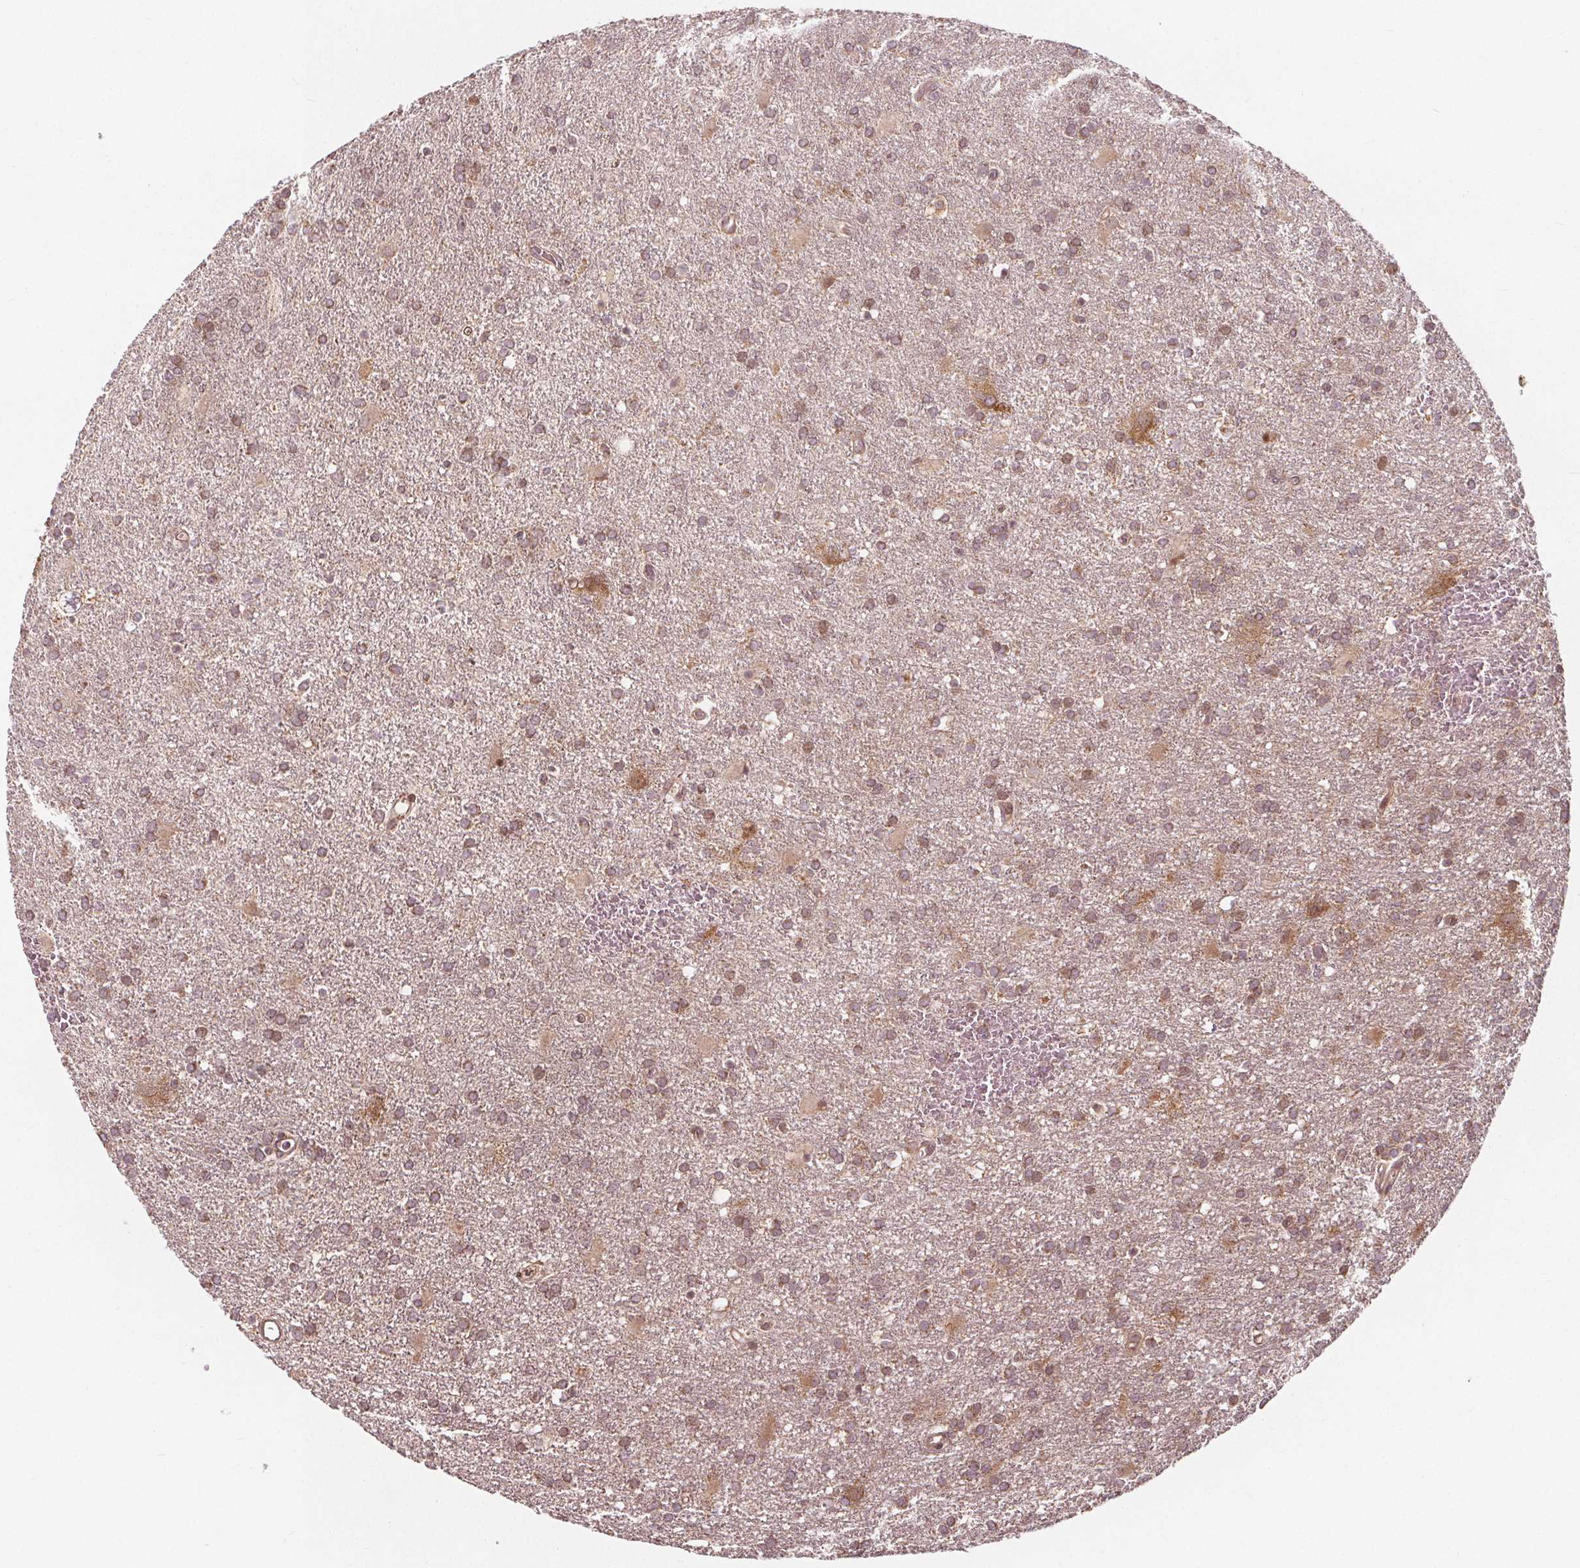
{"staining": {"intensity": "moderate", "quantity": "<25%", "location": "nuclear"}, "tissue": "glioma", "cell_type": "Tumor cells", "image_type": "cancer", "snomed": [{"axis": "morphology", "description": "Glioma, malignant, Low grade"}, {"axis": "topography", "description": "Brain"}], "caption": "This image demonstrates immunohistochemistry staining of human glioma, with low moderate nuclear positivity in approximately <25% of tumor cells.", "gene": "AKT1S1", "patient": {"sex": "male", "age": 66}}